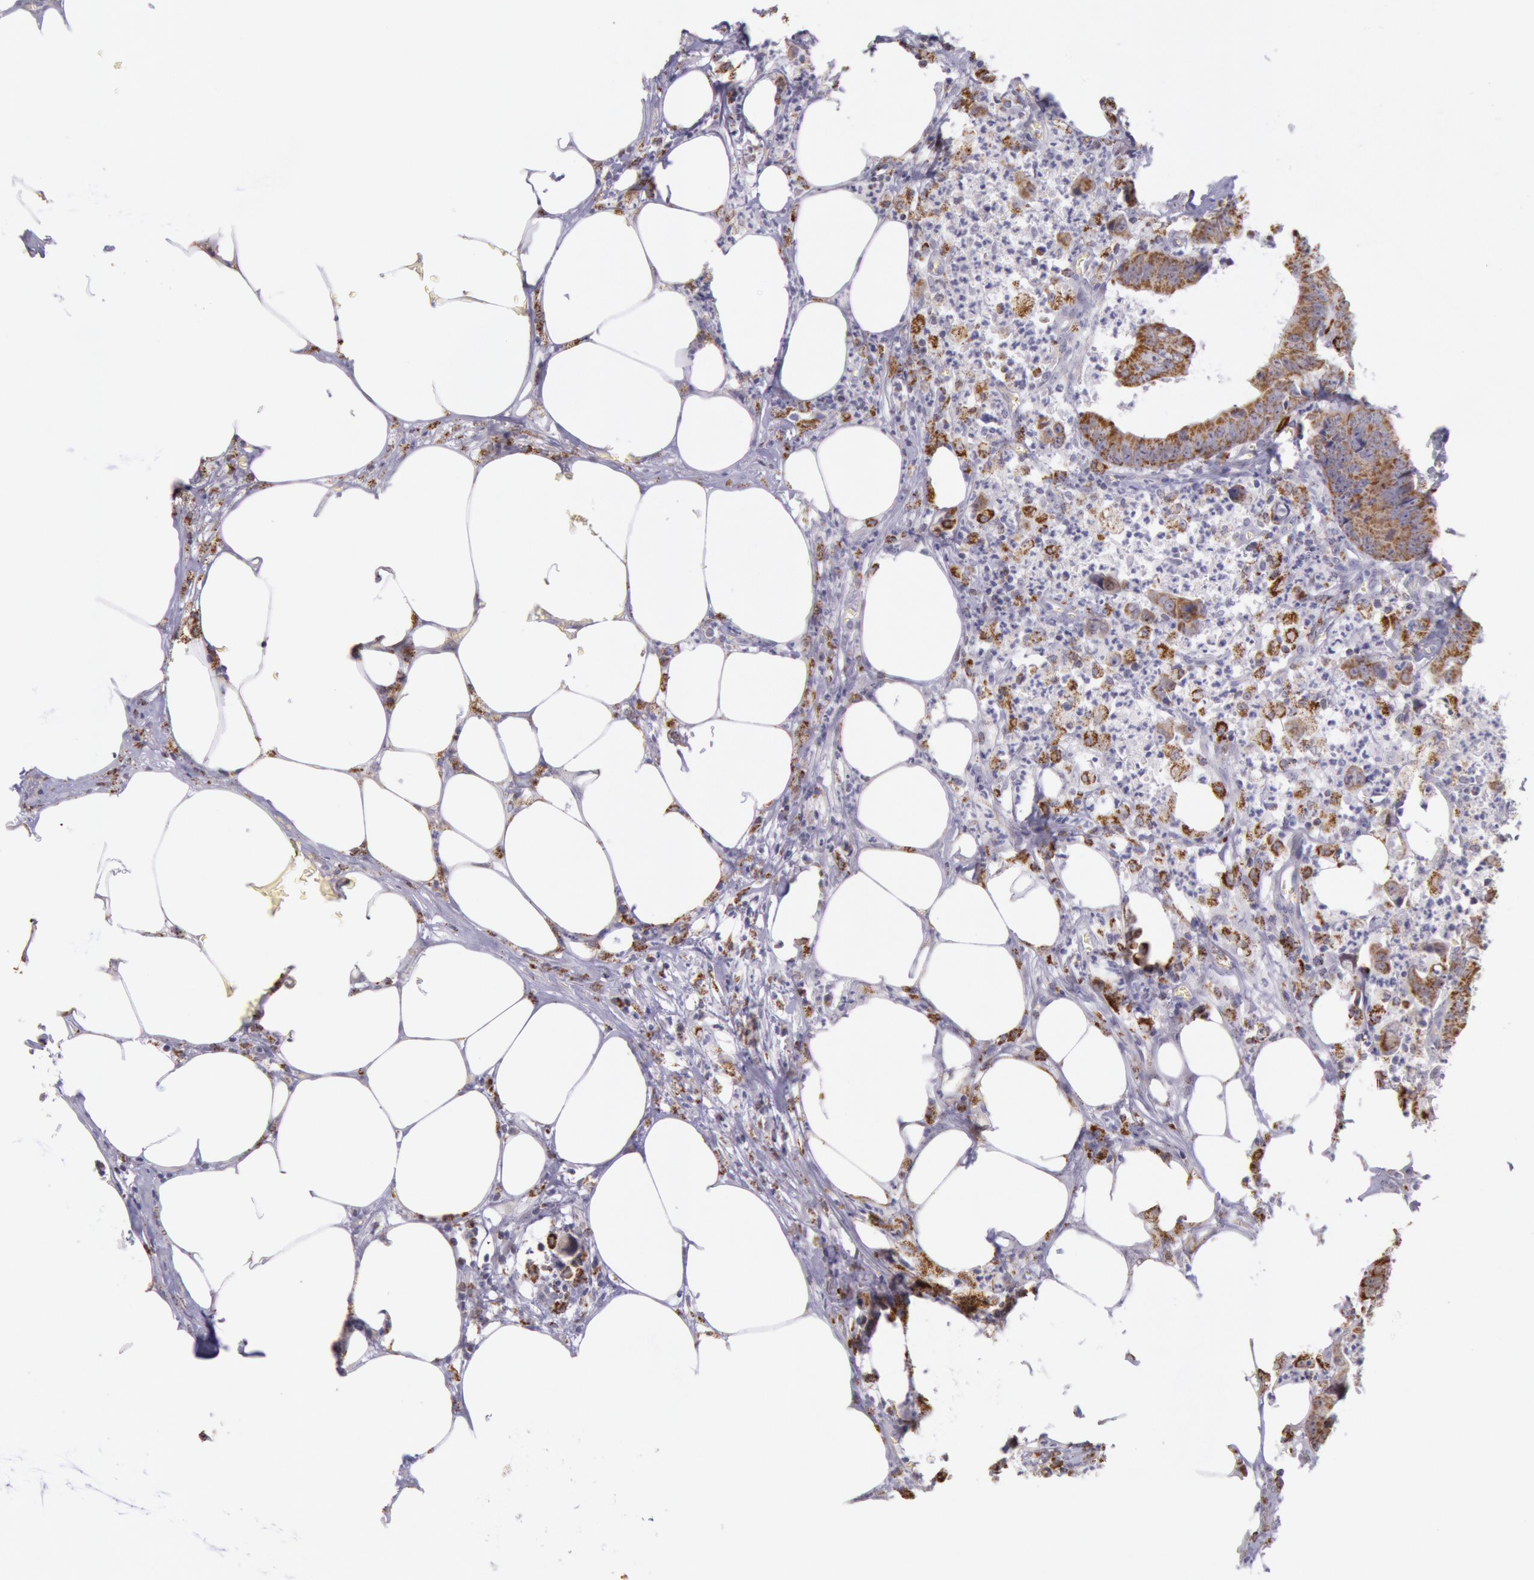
{"staining": {"intensity": "moderate", "quantity": ">75%", "location": "cytoplasmic/membranous,nuclear"}, "tissue": "colorectal cancer", "cell_type": "Tumor cells", "image_type": "cancer", "snomed": [{"axis": "morphology", "description": "Adenocarcinoma, NOS"}, {"axis": "topography", "description": "Colon"}], "caption": "The immunohistochemical stain highlights moderate cytoplasmic/membranous and nuclear positivity in tumor cells of colorectal cancer tissue.", "gene": "FRMD6", "patient": {"sex": "male", "age": 55}}